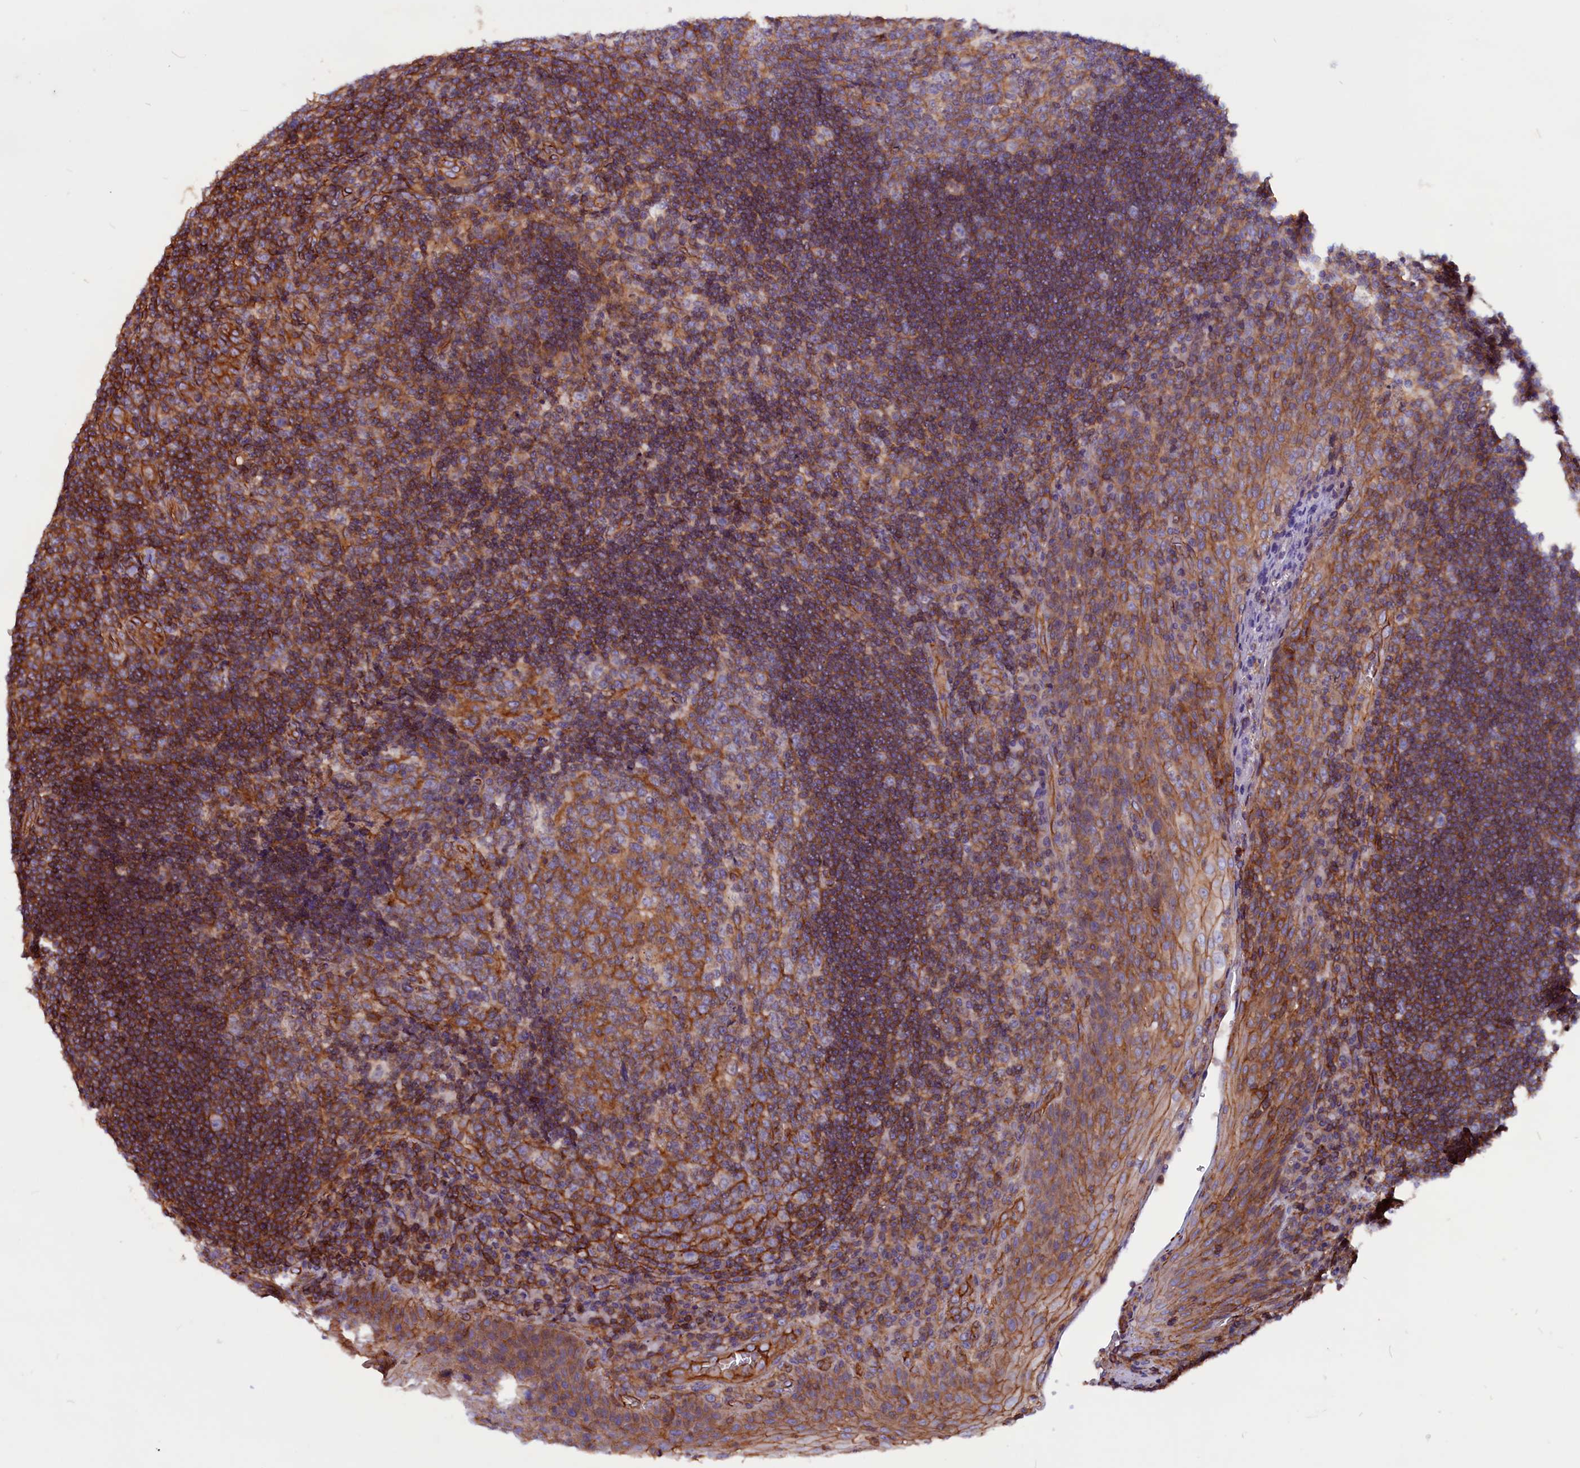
{"staining": {"intensity": "moderate", "quantity": ">75%", "location": "cytoplasmic/membranous"}, "tissue": "tonsil", "cell_type": "Germinal center cells", "image_type": "normal", "snomed": [{"axis": "morphology", "description": "Normal tissue, NOS"}, {"axis": "topography", "description": "Tonsil"}], "caption": "Tonsil stained for a protein (brown) shows moderate cytoplasmic/membranous positive expression in approximately >75% of germinal center cells.", "gene": "ZNF749", "patient": {"sex": "male", "age": 17}}